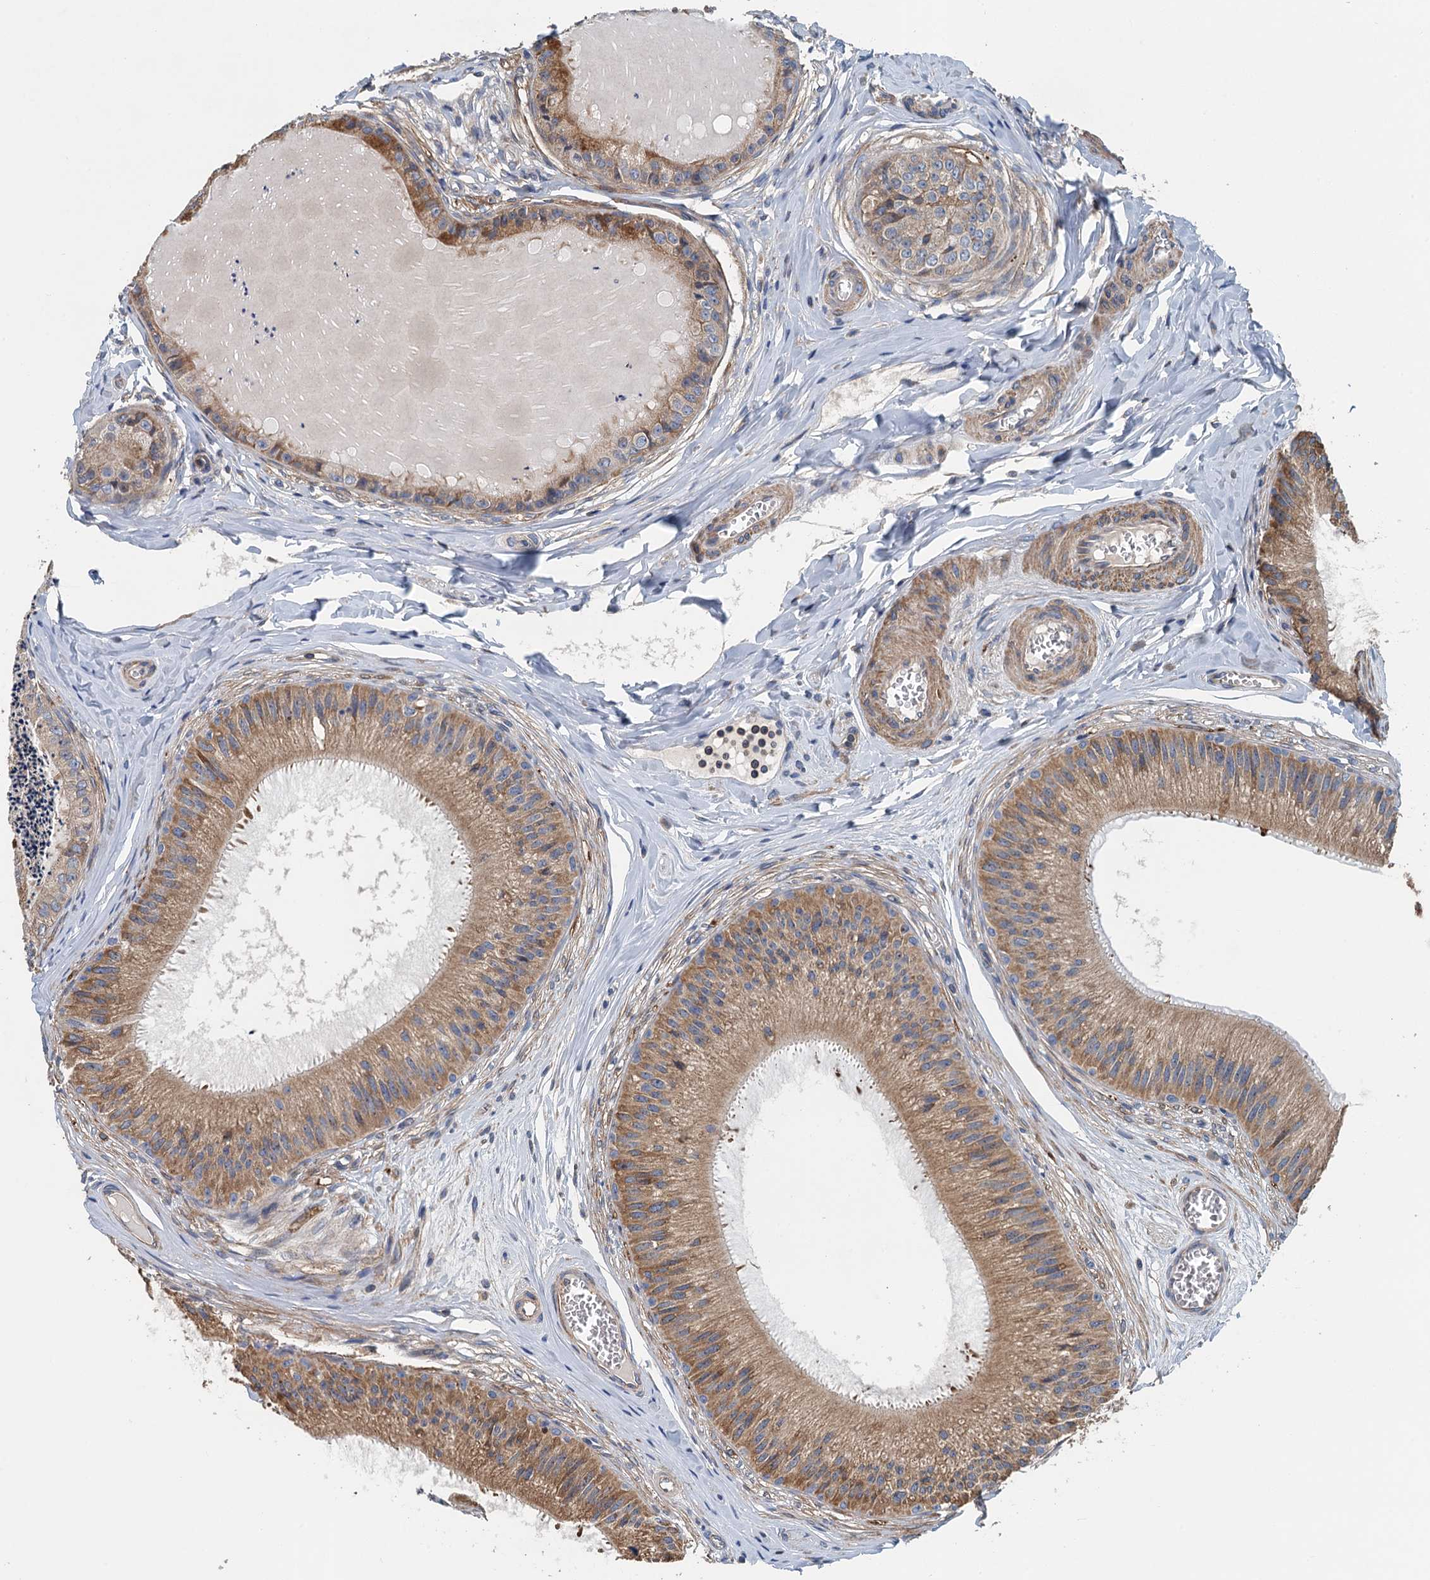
{"staining": {"intensity": "moderate", "quantity": ">75%", "location": "cytoplasmic/membranous"}, "tissue": "epididymis", "cell_type": "Glandular cells", "image_type": "normal", "snomed": [{"axis": "morphology", "description": "Normal tissue, NOS"}, {"axis": "topography", "description": "Epididymis"}], "caption": "An image showing moderate cytoplasmic/membranous positivity in approximately >75% of glandular cells in unremarkable epididymis, as visualized by brown immunohistochemical staining.", "gene": "PPP1R14D", "patient": {"sex": "male", "age": 31}}